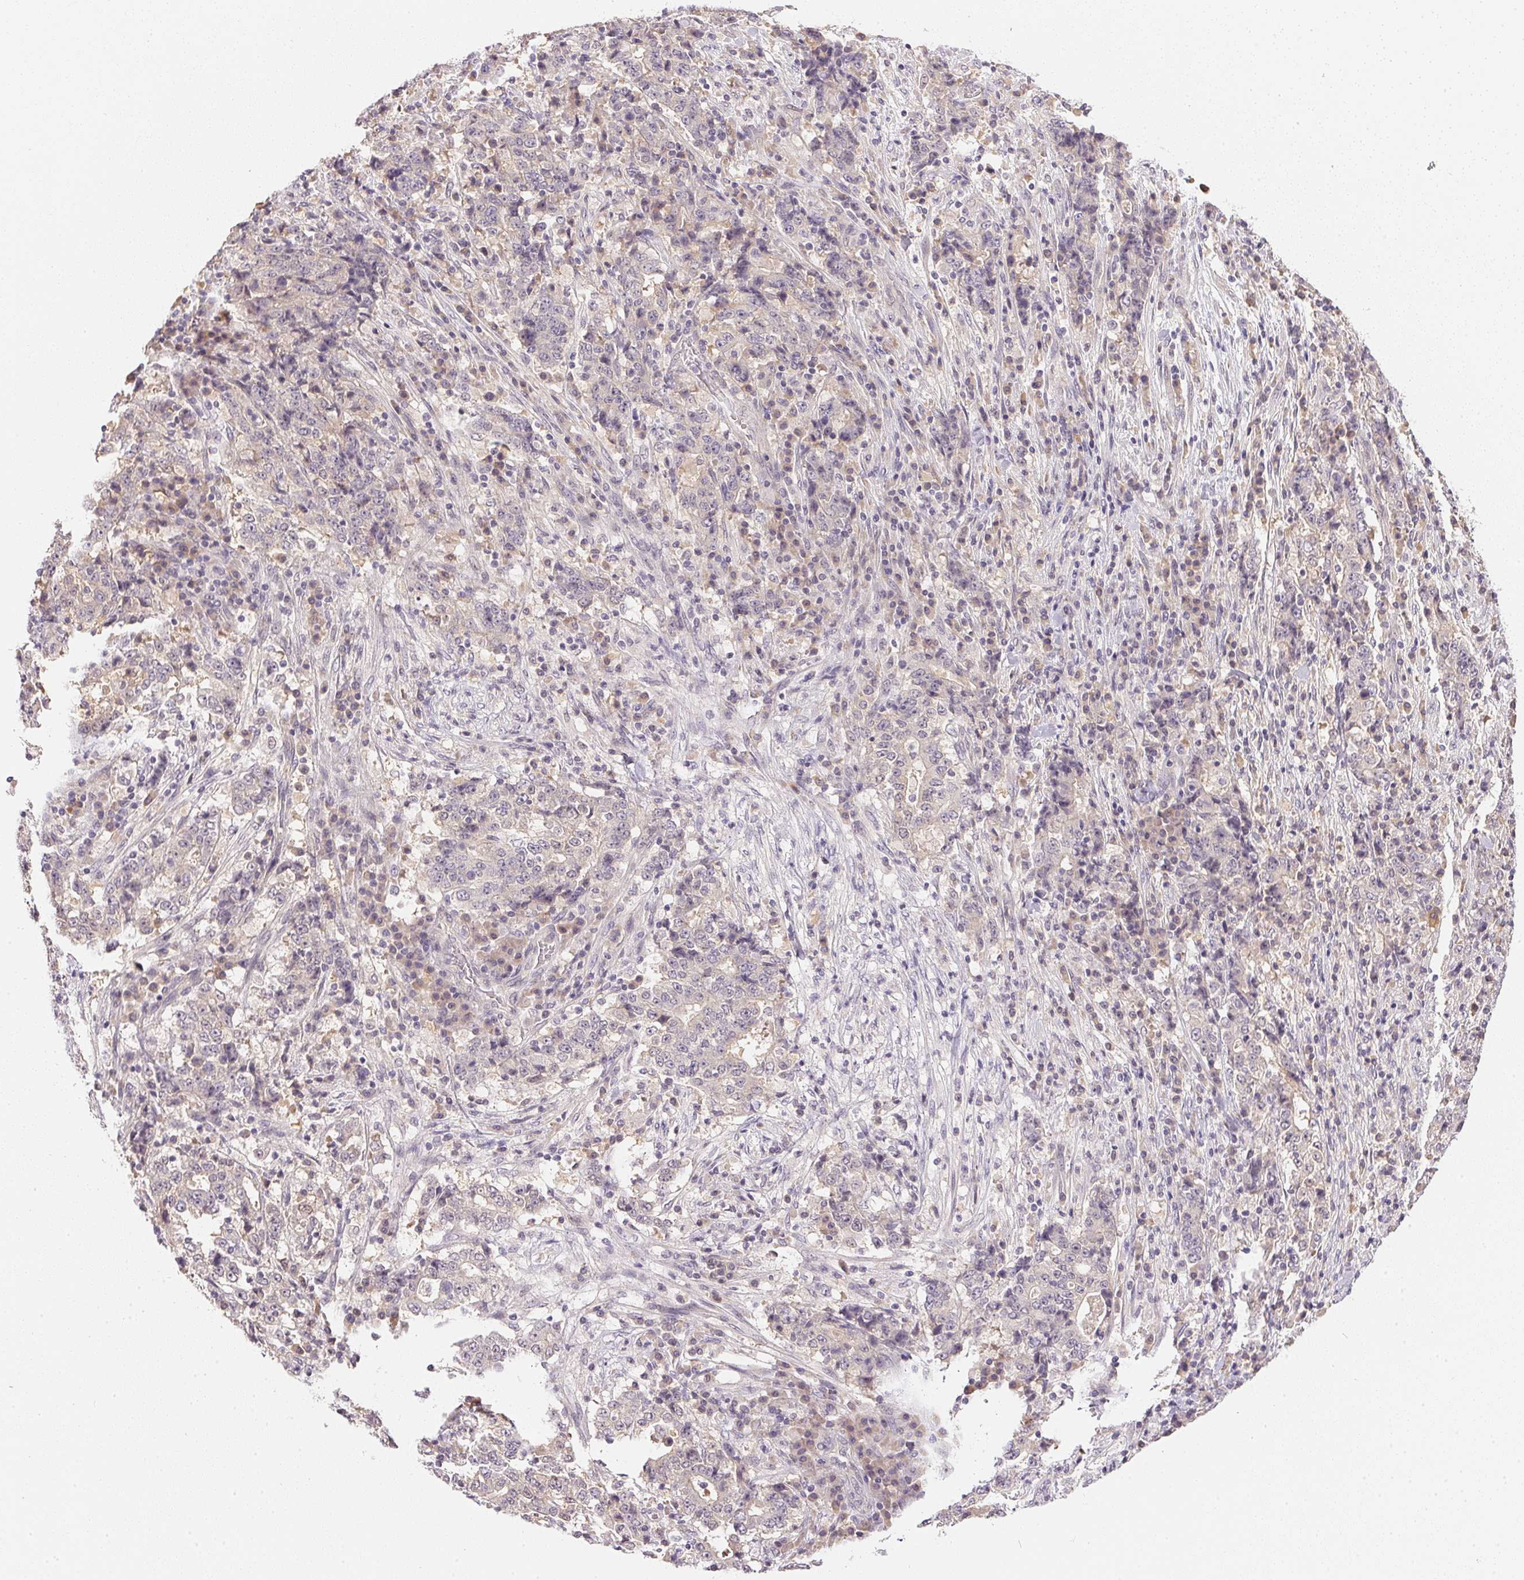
{"staining": {"intensity": "negative", "quantity": "none", "location": "none"}, "tissue": "stomach cancer", "cell_type": "Tumor cells", "image_type": "cancer", "snomed": [{"axis": "morphology", "description": "Normal tissue, NOS"}, {"axis": "morphology", "description": "Adenocarcinoma, NOS"}, {"axis": "topography", "description": "Stomach, upper"}, {"axis": "topography", "description": "Stomach"}], "caption": "This is an immunohistochemistry (IHC) photomicrograph of human adenocarcinoma (stomach). There is no expression in tumor cells.", "gene": "TTC23L", "patient": {"sex": "male", "age": 59}}